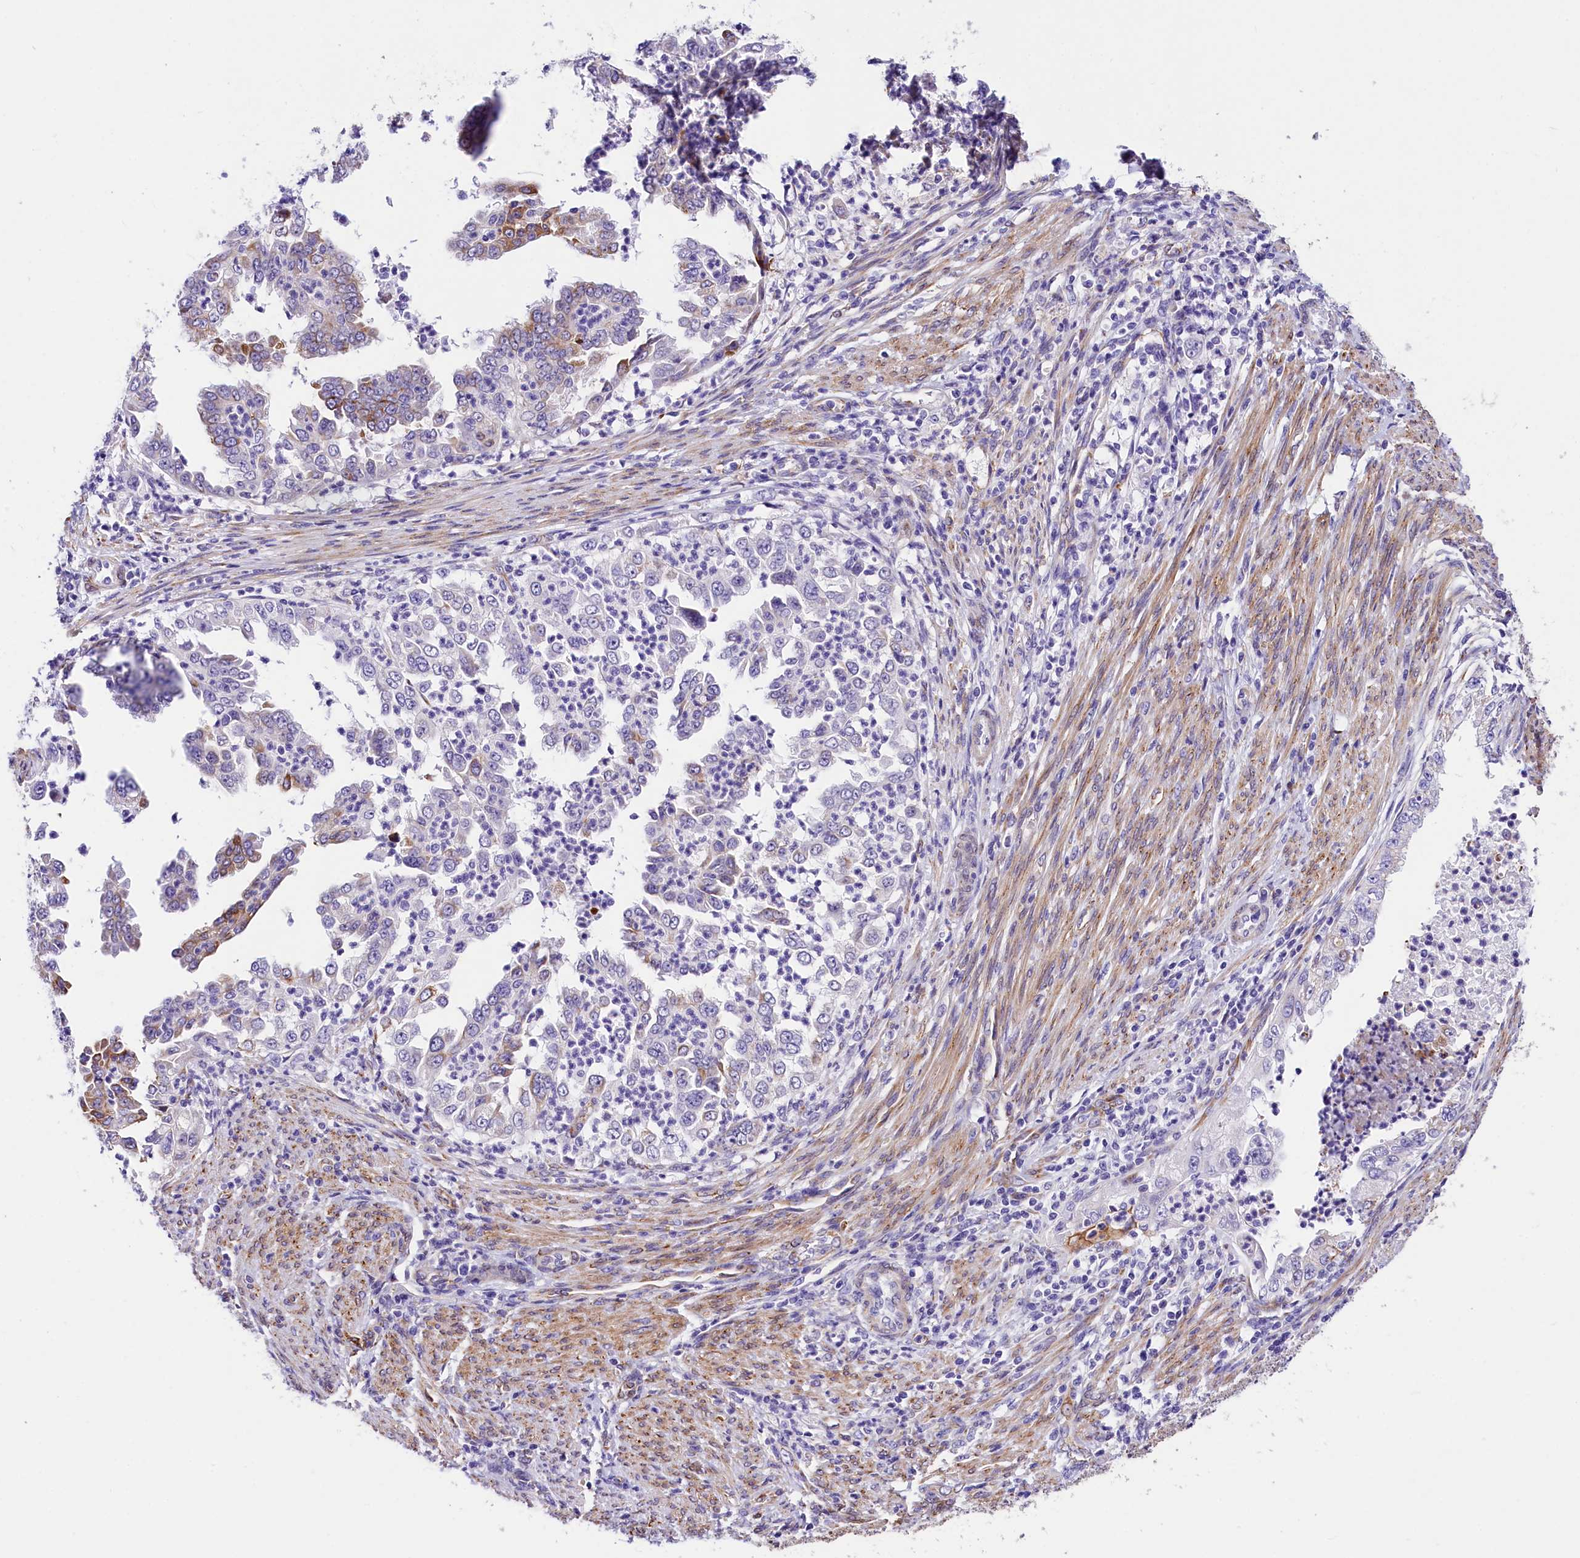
{"staining": {"intensity": "negative", "quantity": "none", "location": "none"}, "tissue": "endometrial cancer", "cell_type": "Tumor cells", "image_type": "cancer", "snomed": [{"axis": "morphology", "description": "Adenocarcinoma, NOS"}, {"axis": "topography", "description": "Endometrium"}], "caption": "Immunohistochemistry (IHC) of endometrial adenocarcinoma displays no expression in tumor cells. (Stains: DAB (3,3'-diaminobenzidine) immunohistochemistry with hematoxylin counter stain, Microscopy: brightfield microscopy at high magnification).", "gene": "ITGA1", "patient": {"sex": "female", "age": 85}}